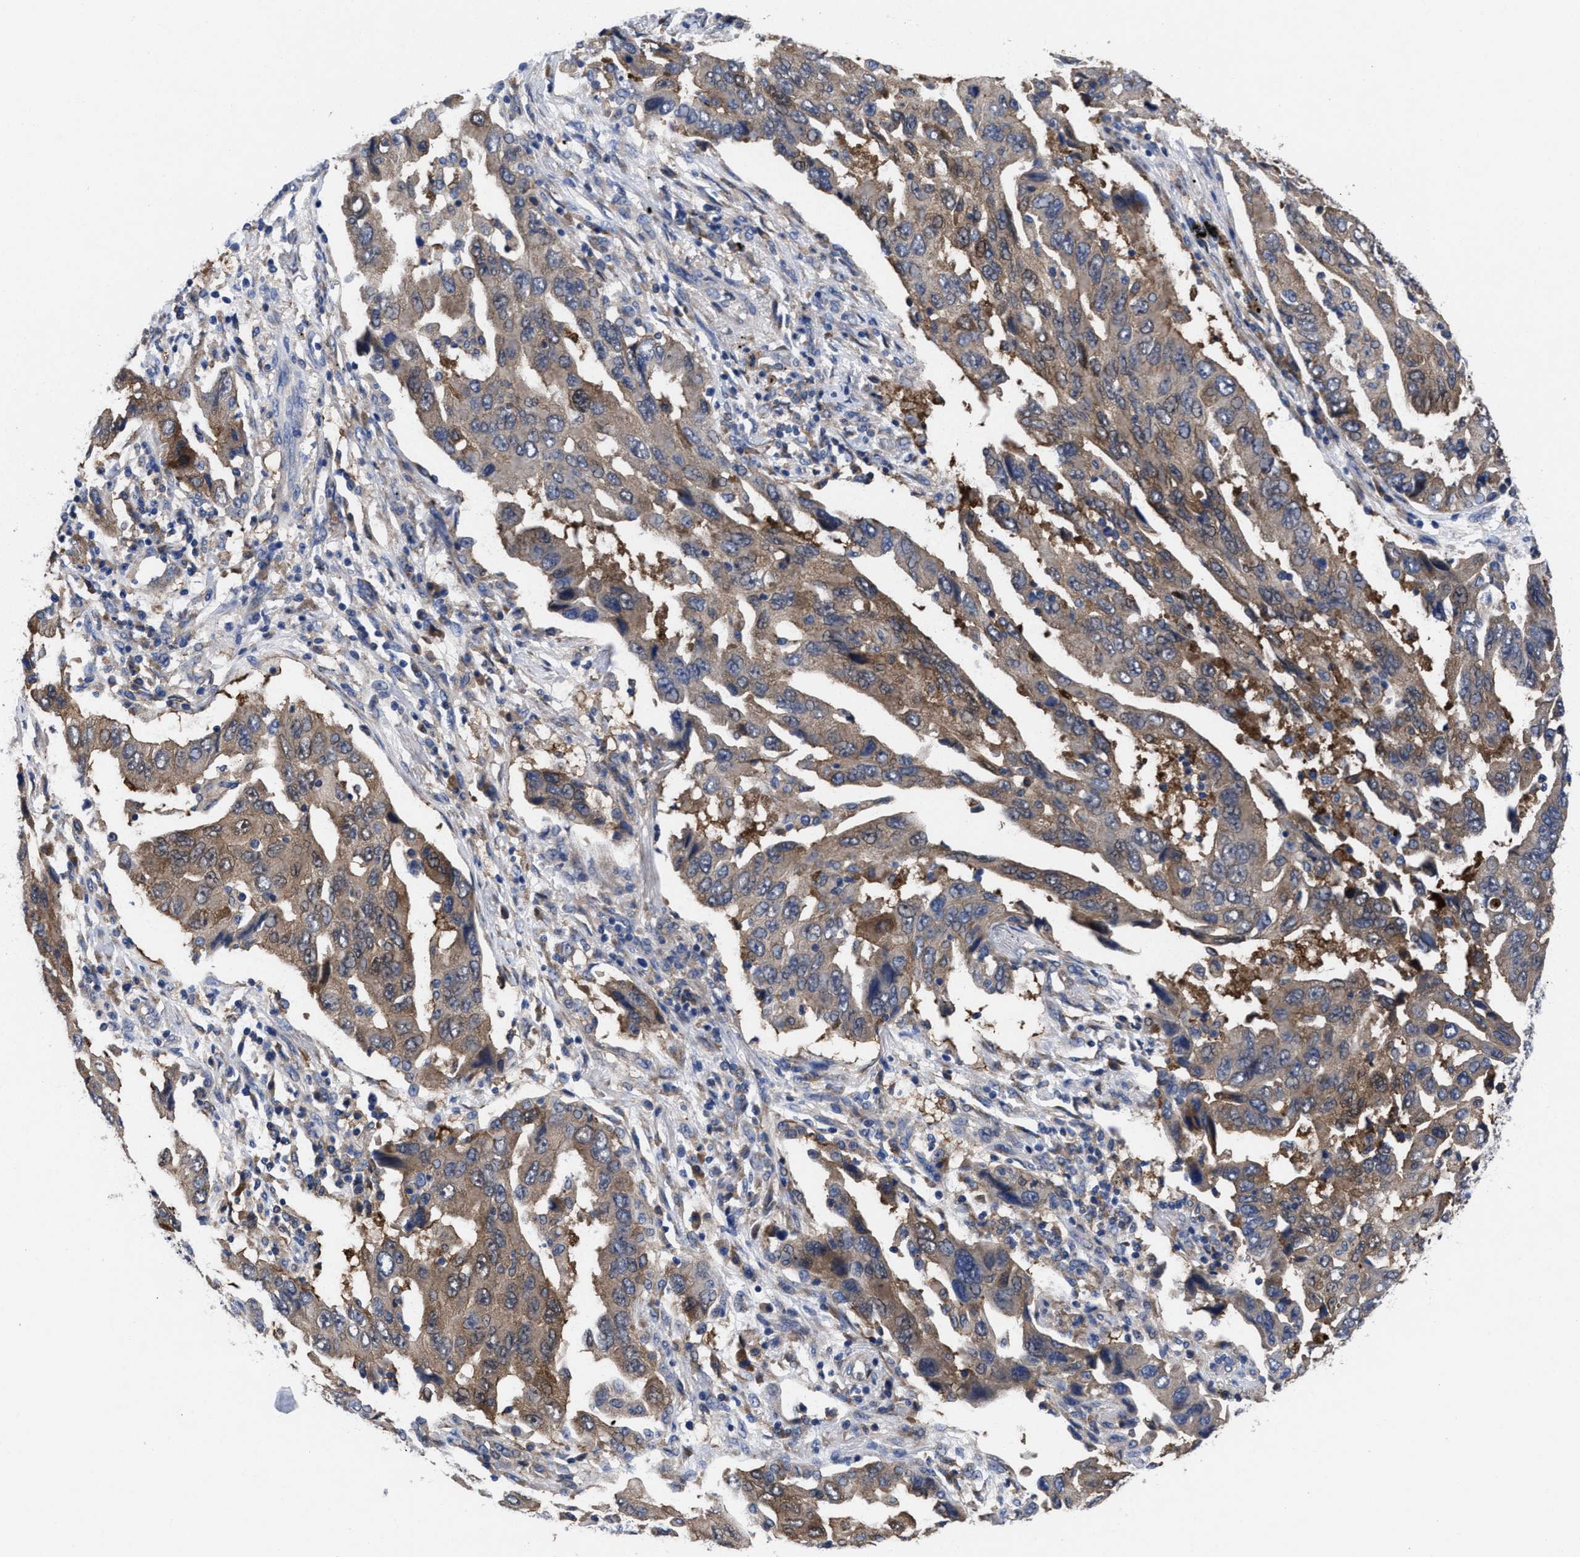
{"staining": {"intensity": "moderate", "quantity": ">75%", "location": "cytoplasmic/membranous"}, "tissue": "lung cancer", "cell_type": "Tumor cells", "image_type": "cancer", "snomed": [{"axis": "morphology", "description": "Adenocarcinoma, NOS"}, {"axis": "topography", "description": "Lung"}], "caption": "This image displays immunohistochemistry staining of adenocarcinoma (lung), with medium moderate cytoplasmic/membranous staining in approximately >75% of tumor cells.", "gene": "TXNDC17", "patient": {"sex": "female", "age": 65}}